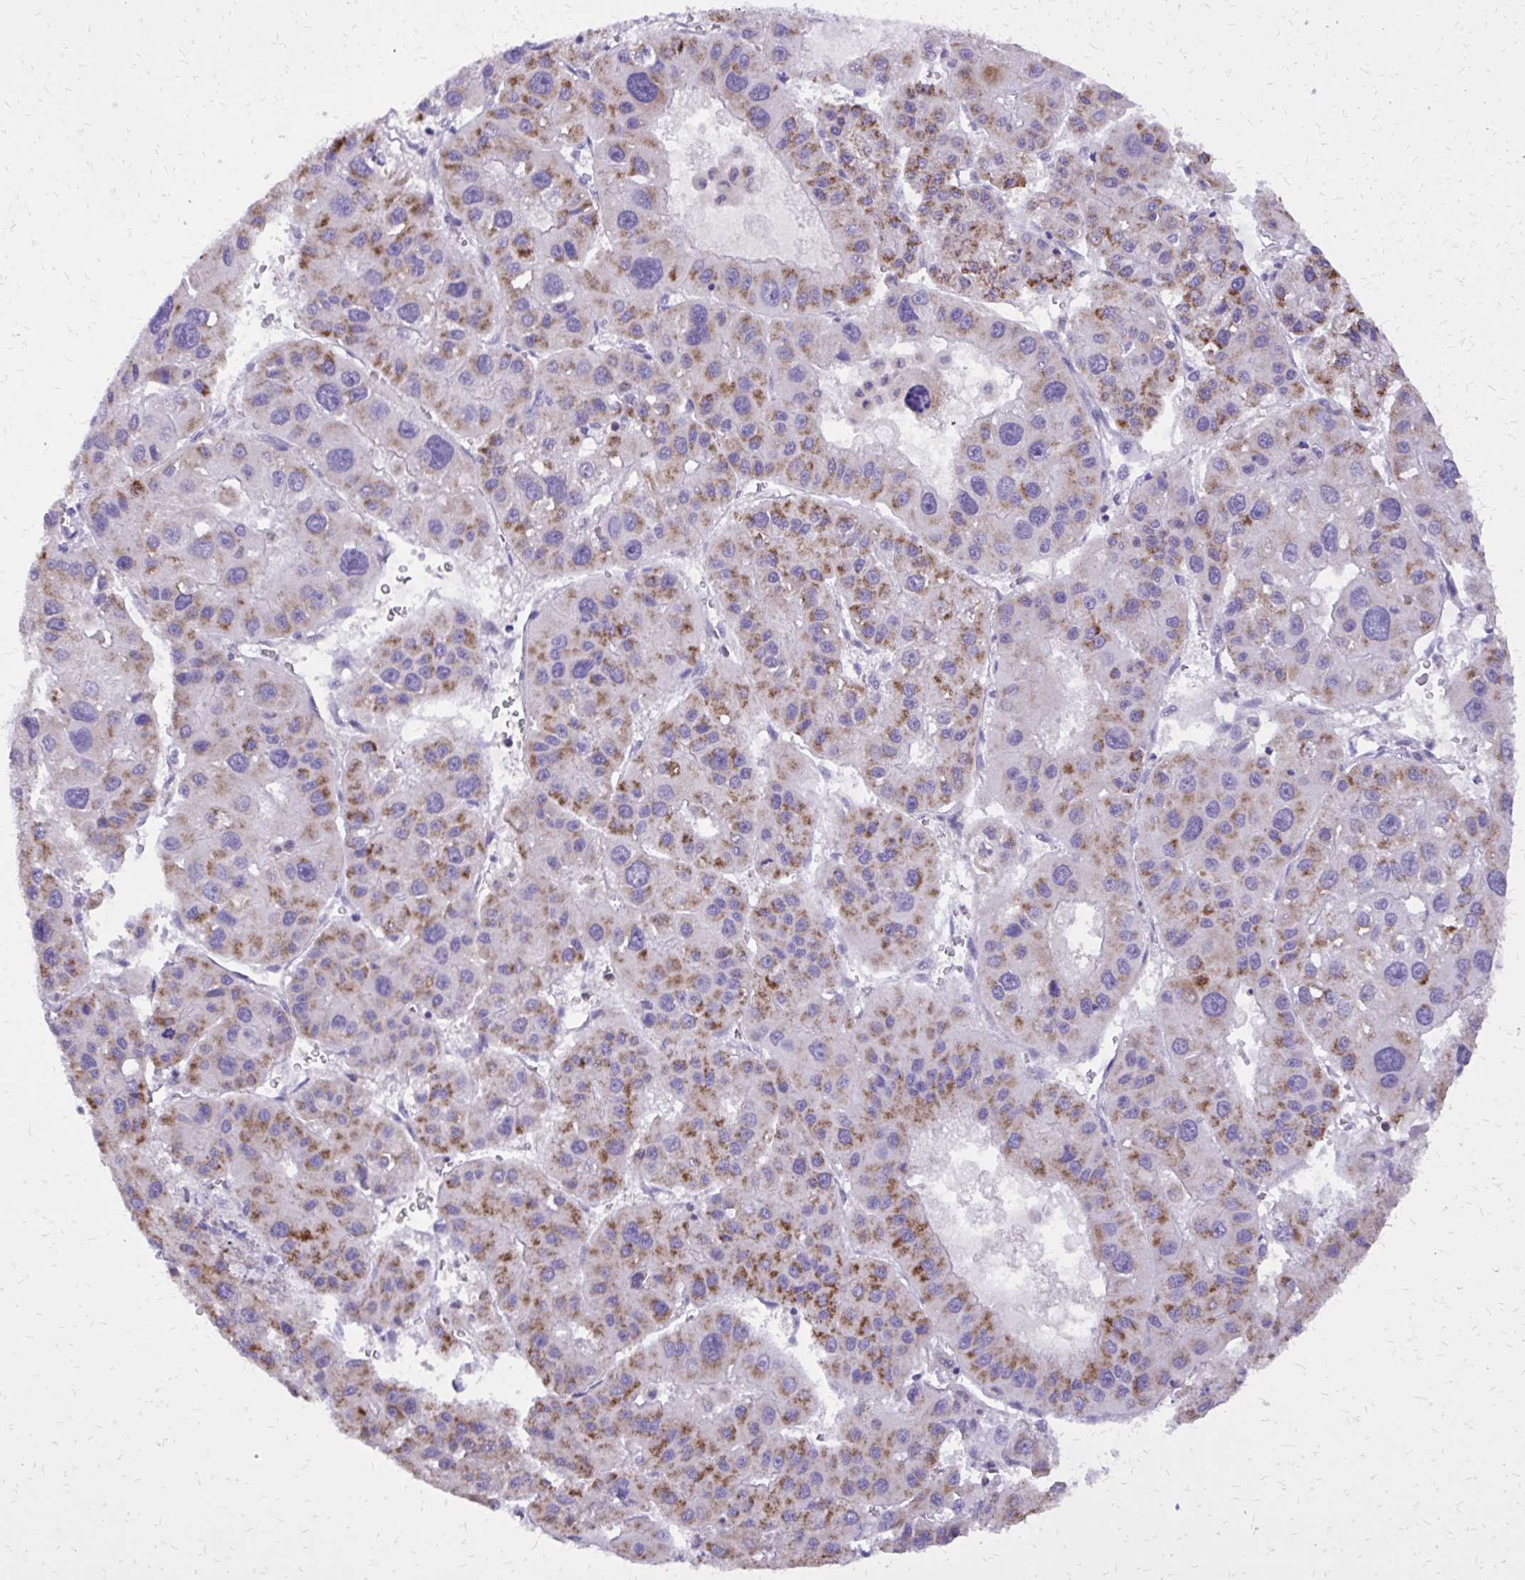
{"staining": {"intensity": "moderate", "quantity": ">75%", "location": "cytoplasmic/membranous"}, "tissue": "liver cancer", "cell_type": "Tumor cells", "image_type": "cancer", "snomed": [{"axis": "morphology", "description": "Carcinoma, Hepatocellular, NOS"}, {"axis": "topography", "description": "Liver"}], "caption": "Tumor cells show medium levels of moderate cytoplasmic/membranous staining in approximately >75% of cells in liver cancer.", "gene": "CAT", "patient": {"sex": "male", "age": 73}}